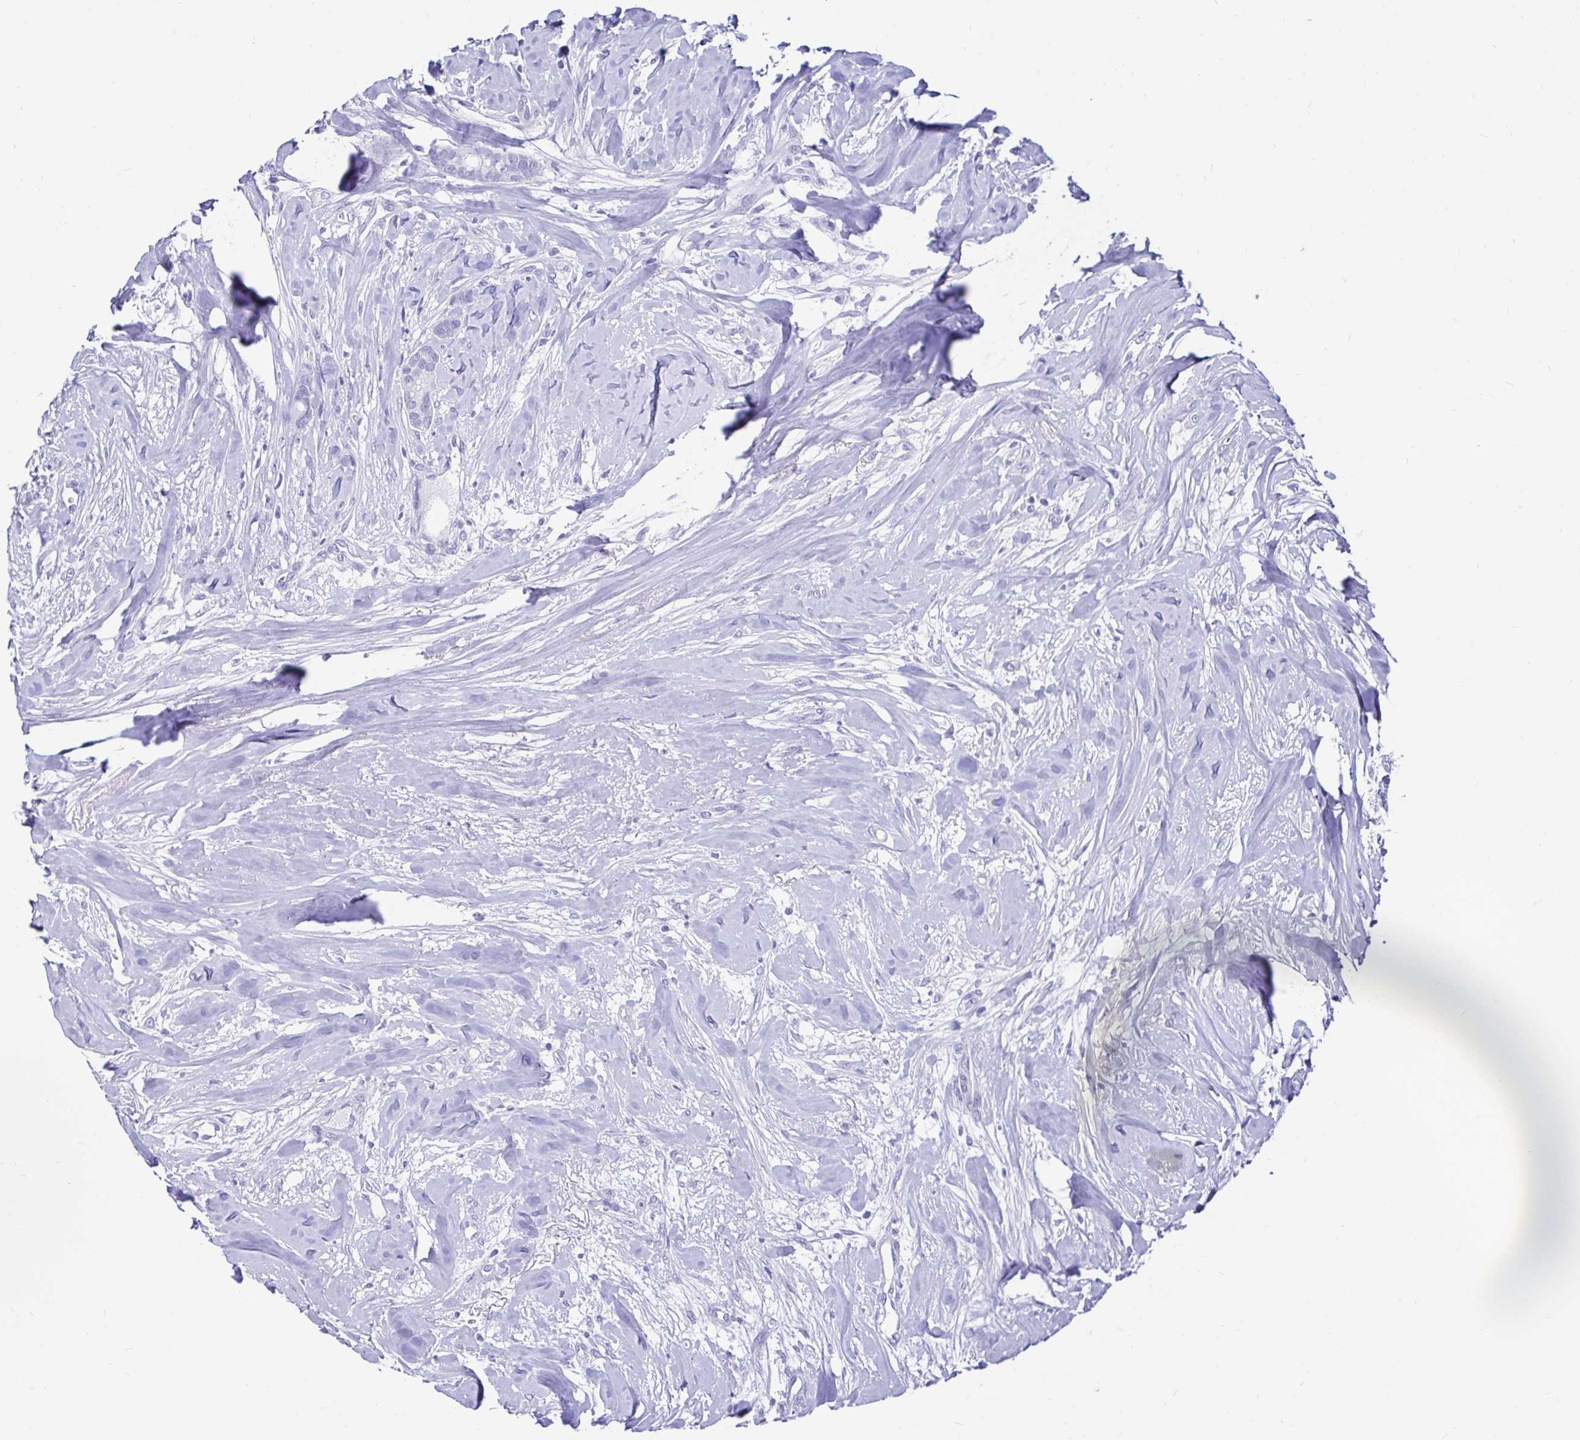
{"staining": {"intensity": "negative", "quantity": "none", "location": "none"}, "tissue": "breast cancer", "cell_type": "Tumor cells", "image_type": "cancer", "snomed": [{"axis": "morphology", "description": "Duct carcinoma"}, {"axis": "topography", "description": "Breast"}], "caption": "Tumor cells are negative for brown protein staining in breast invasive ductal carcinoma.", "gene": "ZPBP2", "patient": {"sex": "female", "age": 84}}